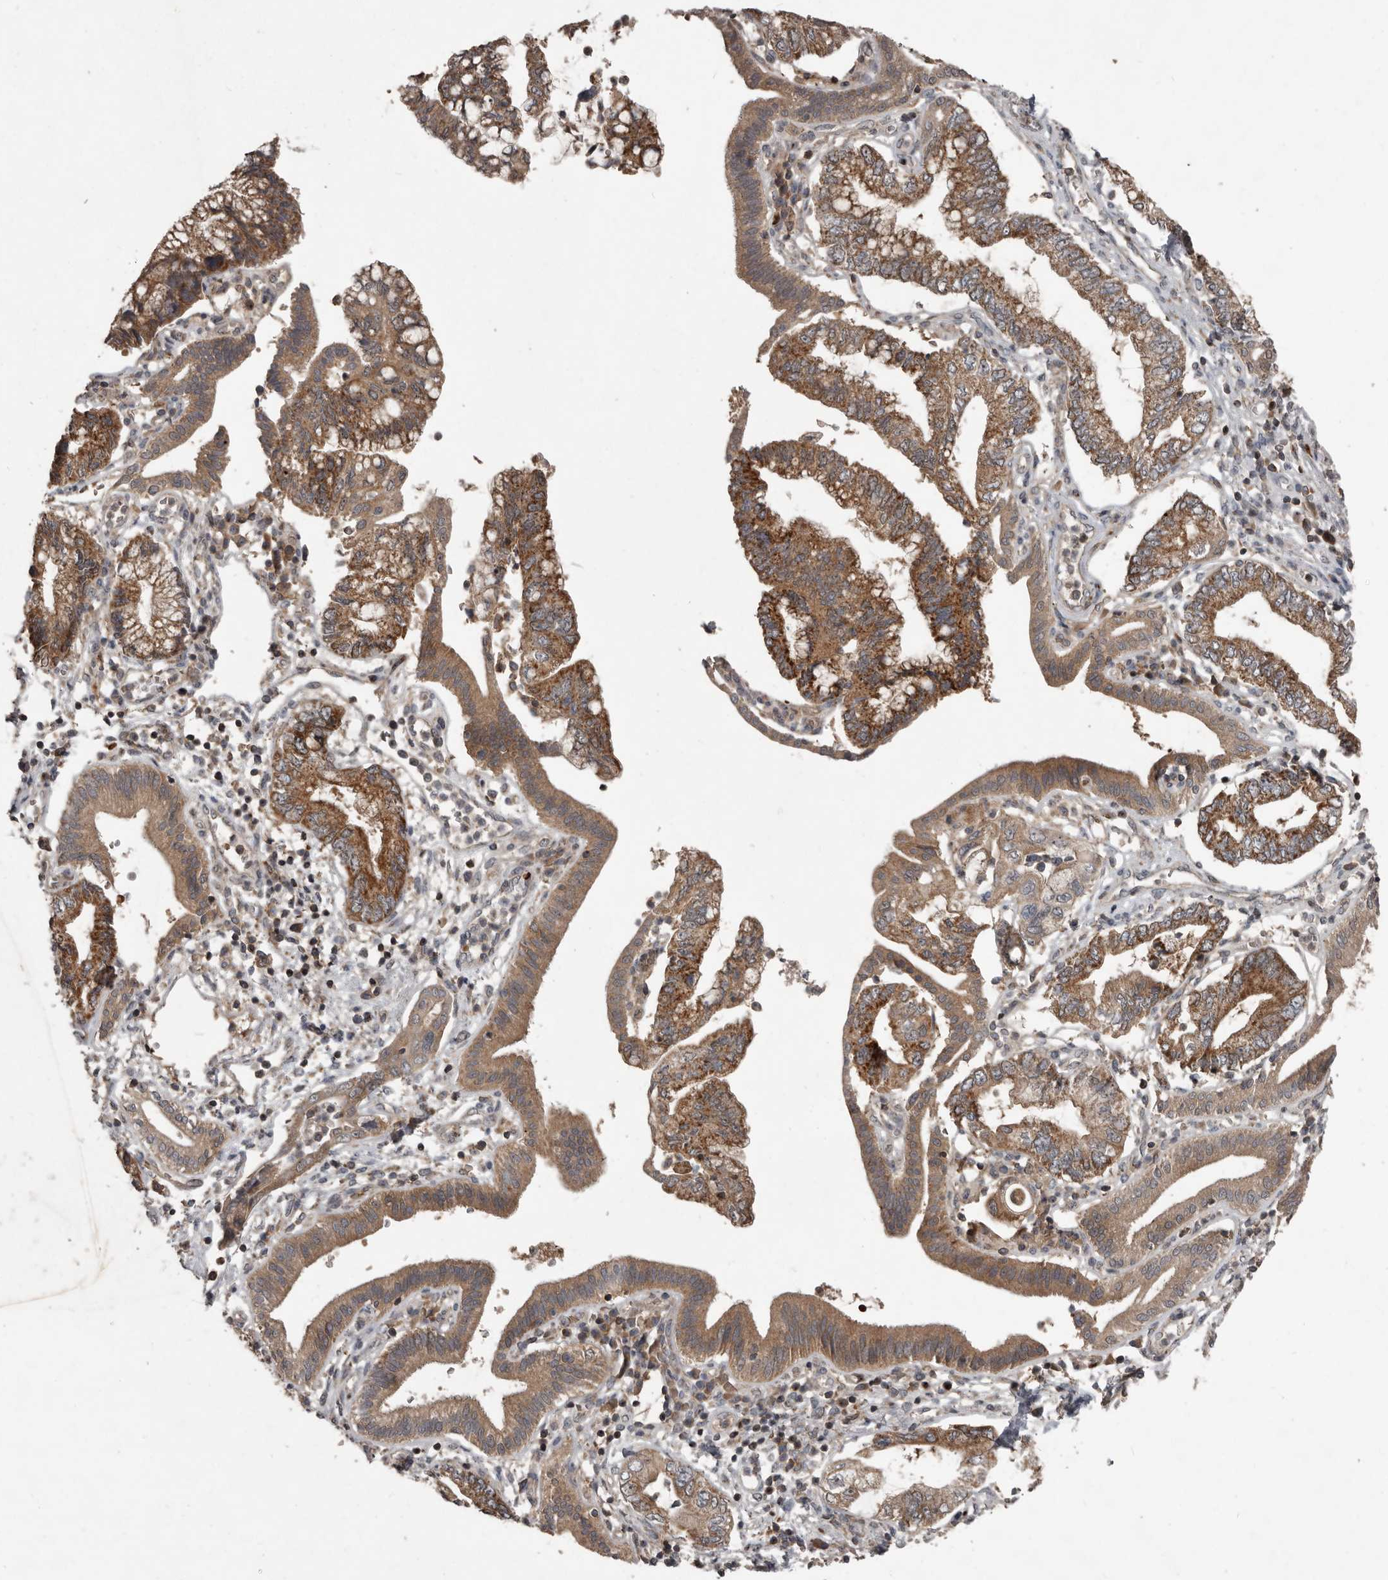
{"staining": {"intensity": "moderate", "quantity": ">75%", "location": "cytoplasmic/membranous"}, "tissue": "pancreatic cancer", "cell_type": "Tumor cells", "image_type": "cancer", "snomed": [{"axis": "morphology", "description": "Adenocarcinoma, NOS"}, {"axis": "topography", "description": "Pancreas"}], "caption": "Brown immunohistochemical staining in human pancreatic cancer shows moderate cytoplasmic/membranous positivity in approximately >75% of tumor cells. The staining is performed using DAB brown chromogen to label protein expression. The nuclei are counter-stained blue using hematoxylin.", "gene": "FBXO31", "patient": {"sex": "female", "age": 73}}